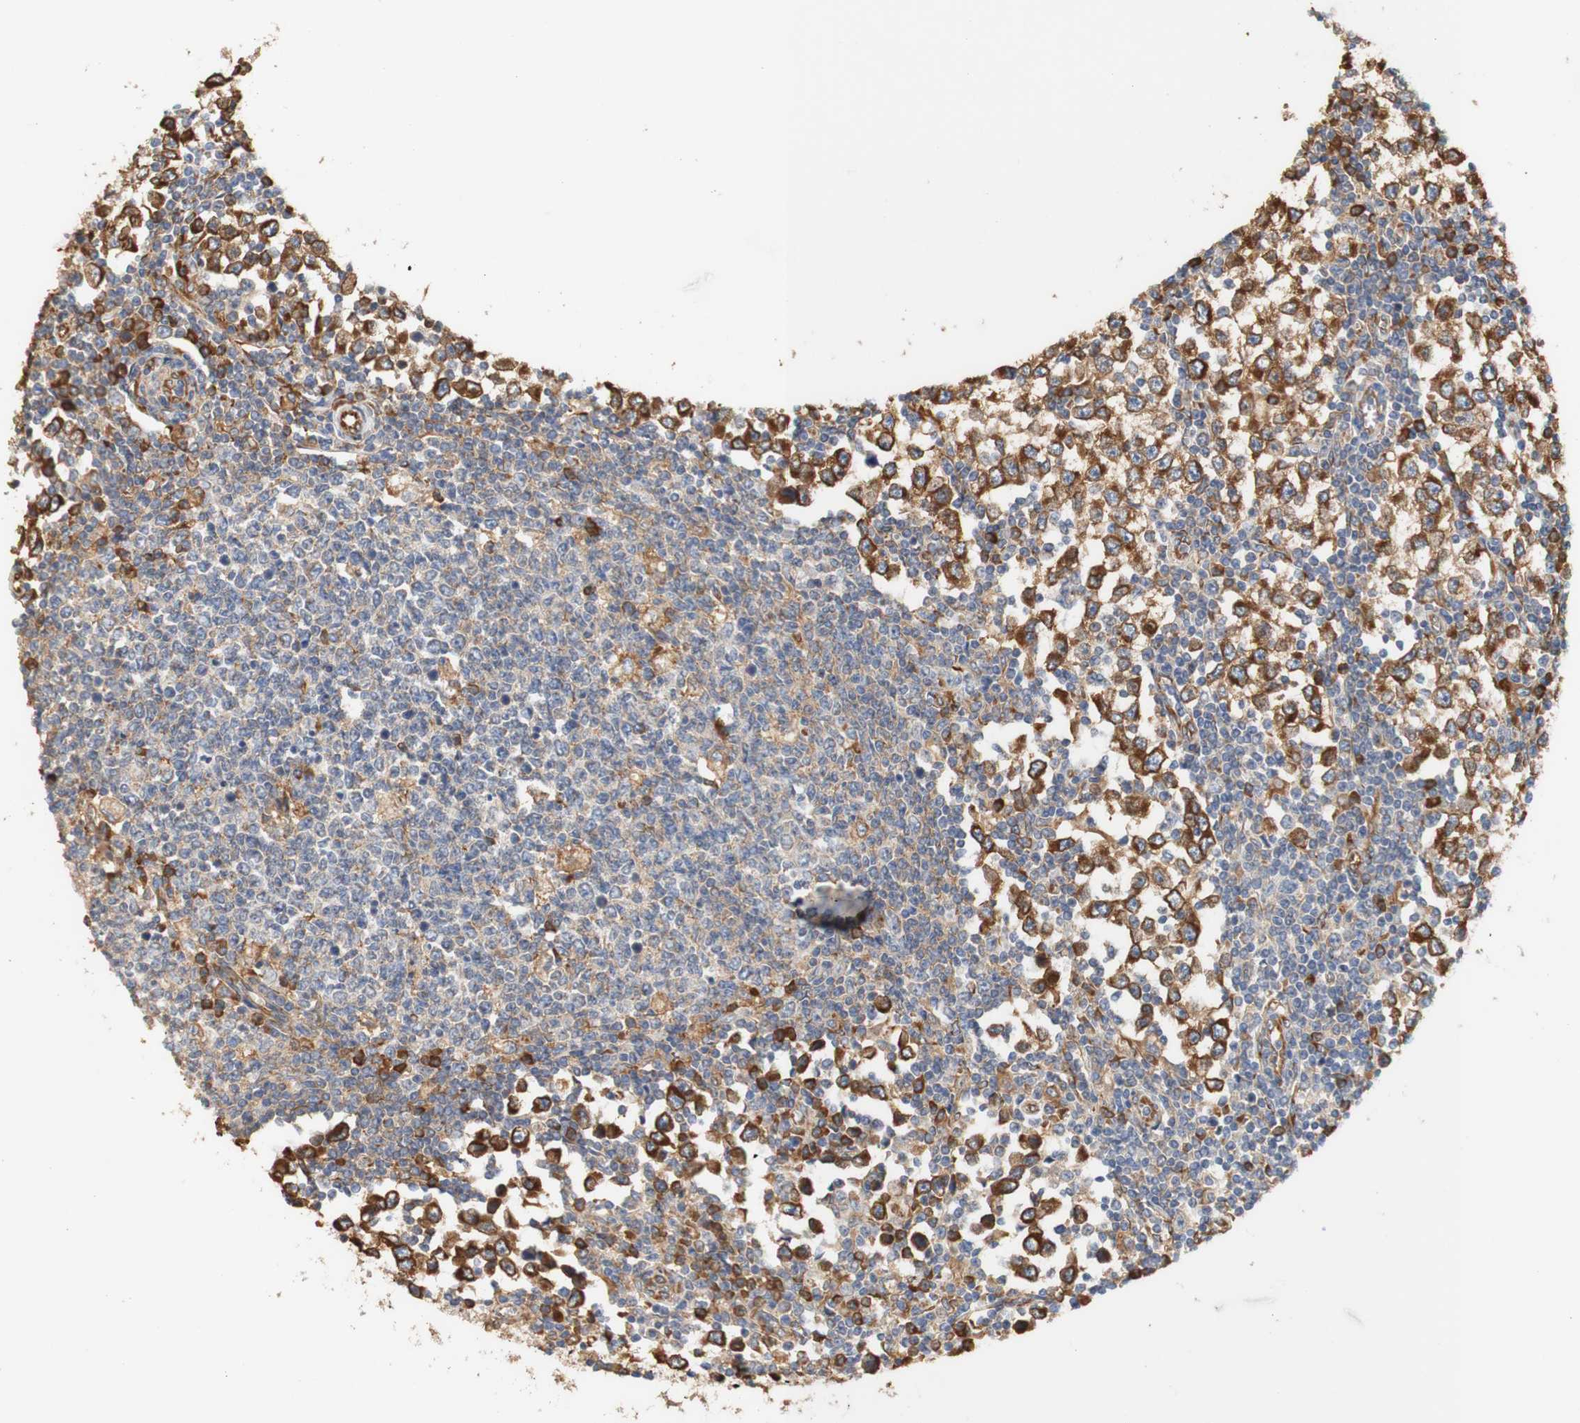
{"staining": {"intensity": "moderate", "quantity": ">75%", "location": "cytoplasmic/membranous"}, "tissue": "testis cancer", "cell_type": "Tumor cells", "image_type": "cancer", "snomed": [{"axis": "morphology", "description": "Seminoma, NOS"}, {"axis": "topography", "description": "Testis"}], "caption": "Tumor cells reveal medium levels of moderate cytoplasmic/membranous positivity in about >75% of cells in testis seminoma.", "gene": "EIF2AK4", "patient": {"sex": "male", "age": 65}}